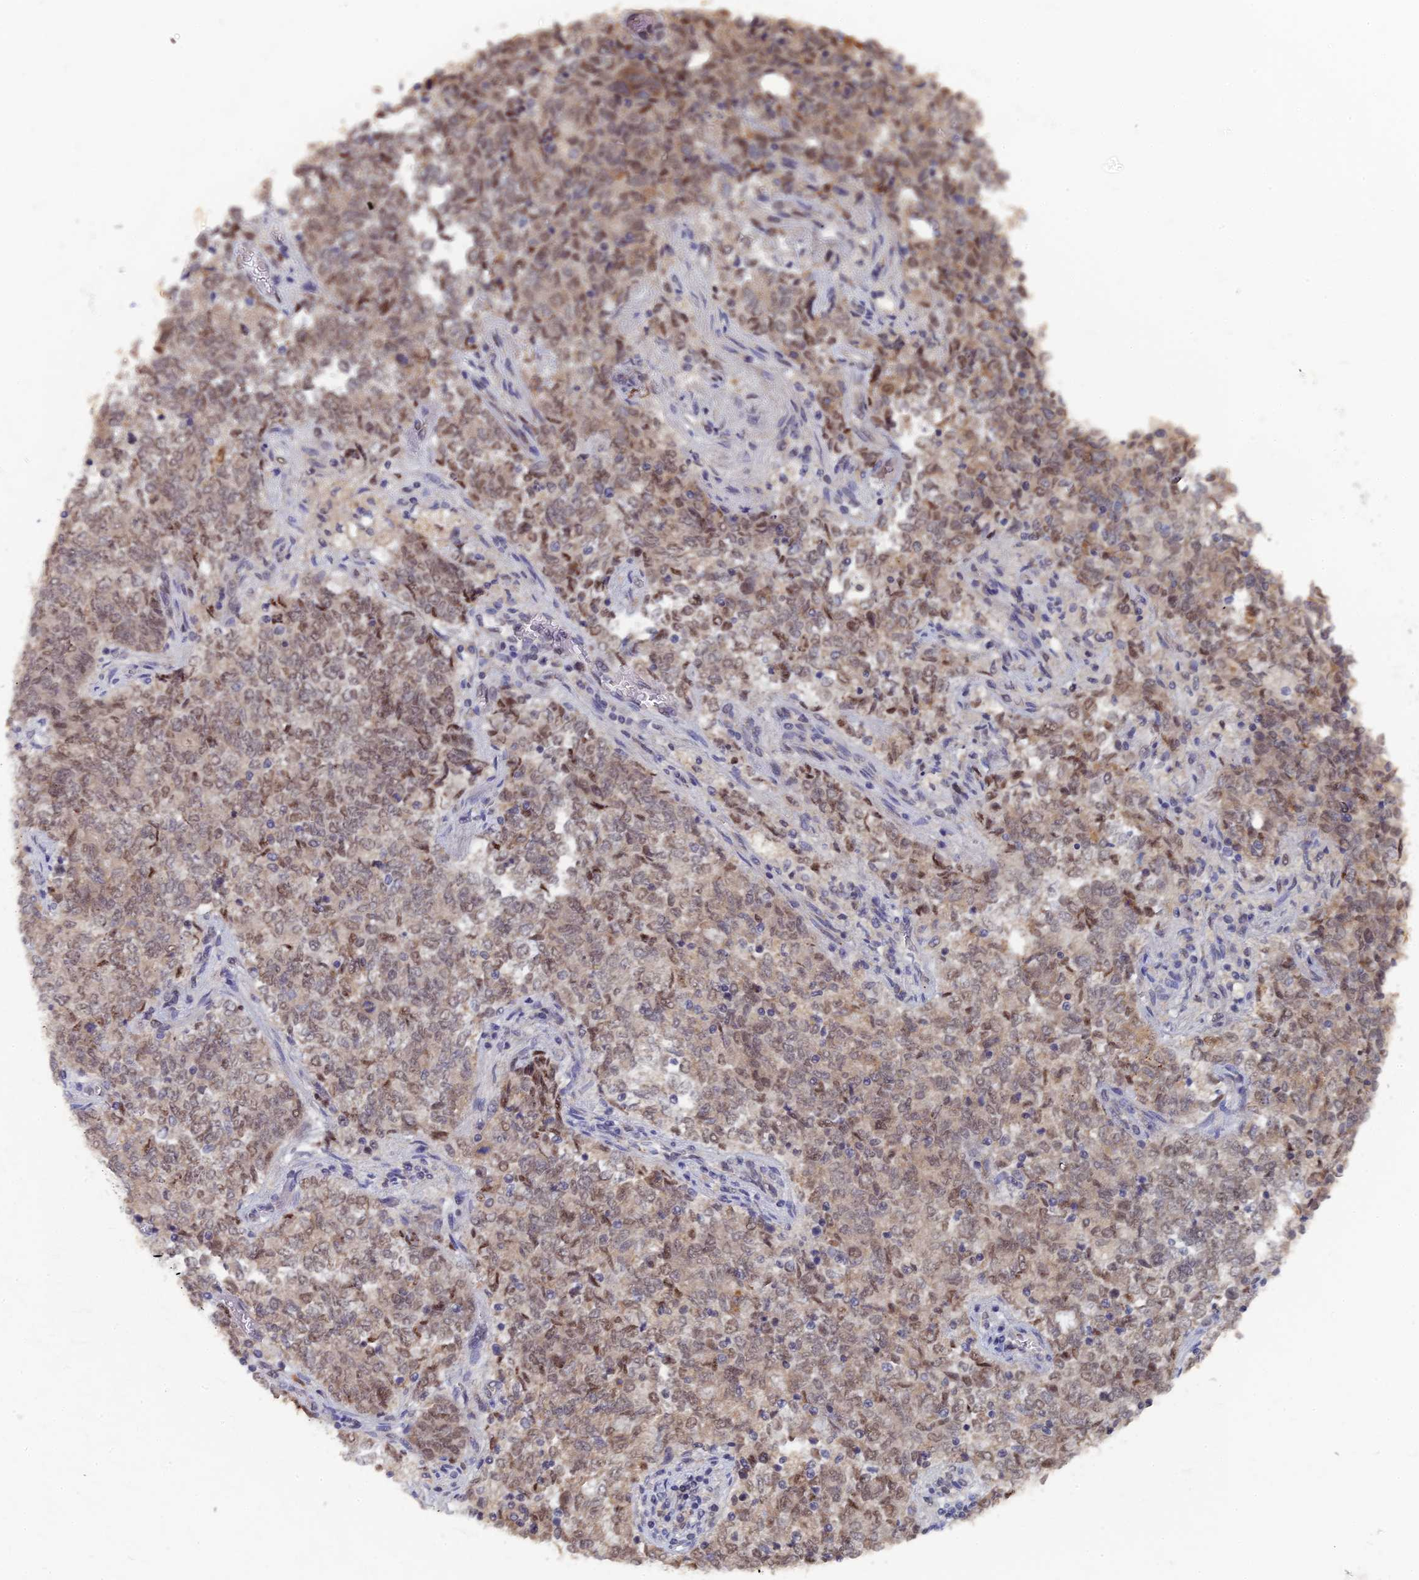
{"staining": {"intensity": "weak", "quantity": "25%-75%", "location": "nuclear"}, "tissue": "endometrial cancer", "cell_type": "Tumor cells", "image_type": "cancer", "snomed": [{"axis": "morphology", "description": "Adenocarcinoma, NOS"}, {"axis": "topography", "description": "Endometrium"}], "caption": "This is an image of immunohistochemistry staining of endometrial cancer, which shows weak staining in the nuclear of tumor cells.", "gene": "MIGA2", "patient": {"sex": "female", "age": 80}}